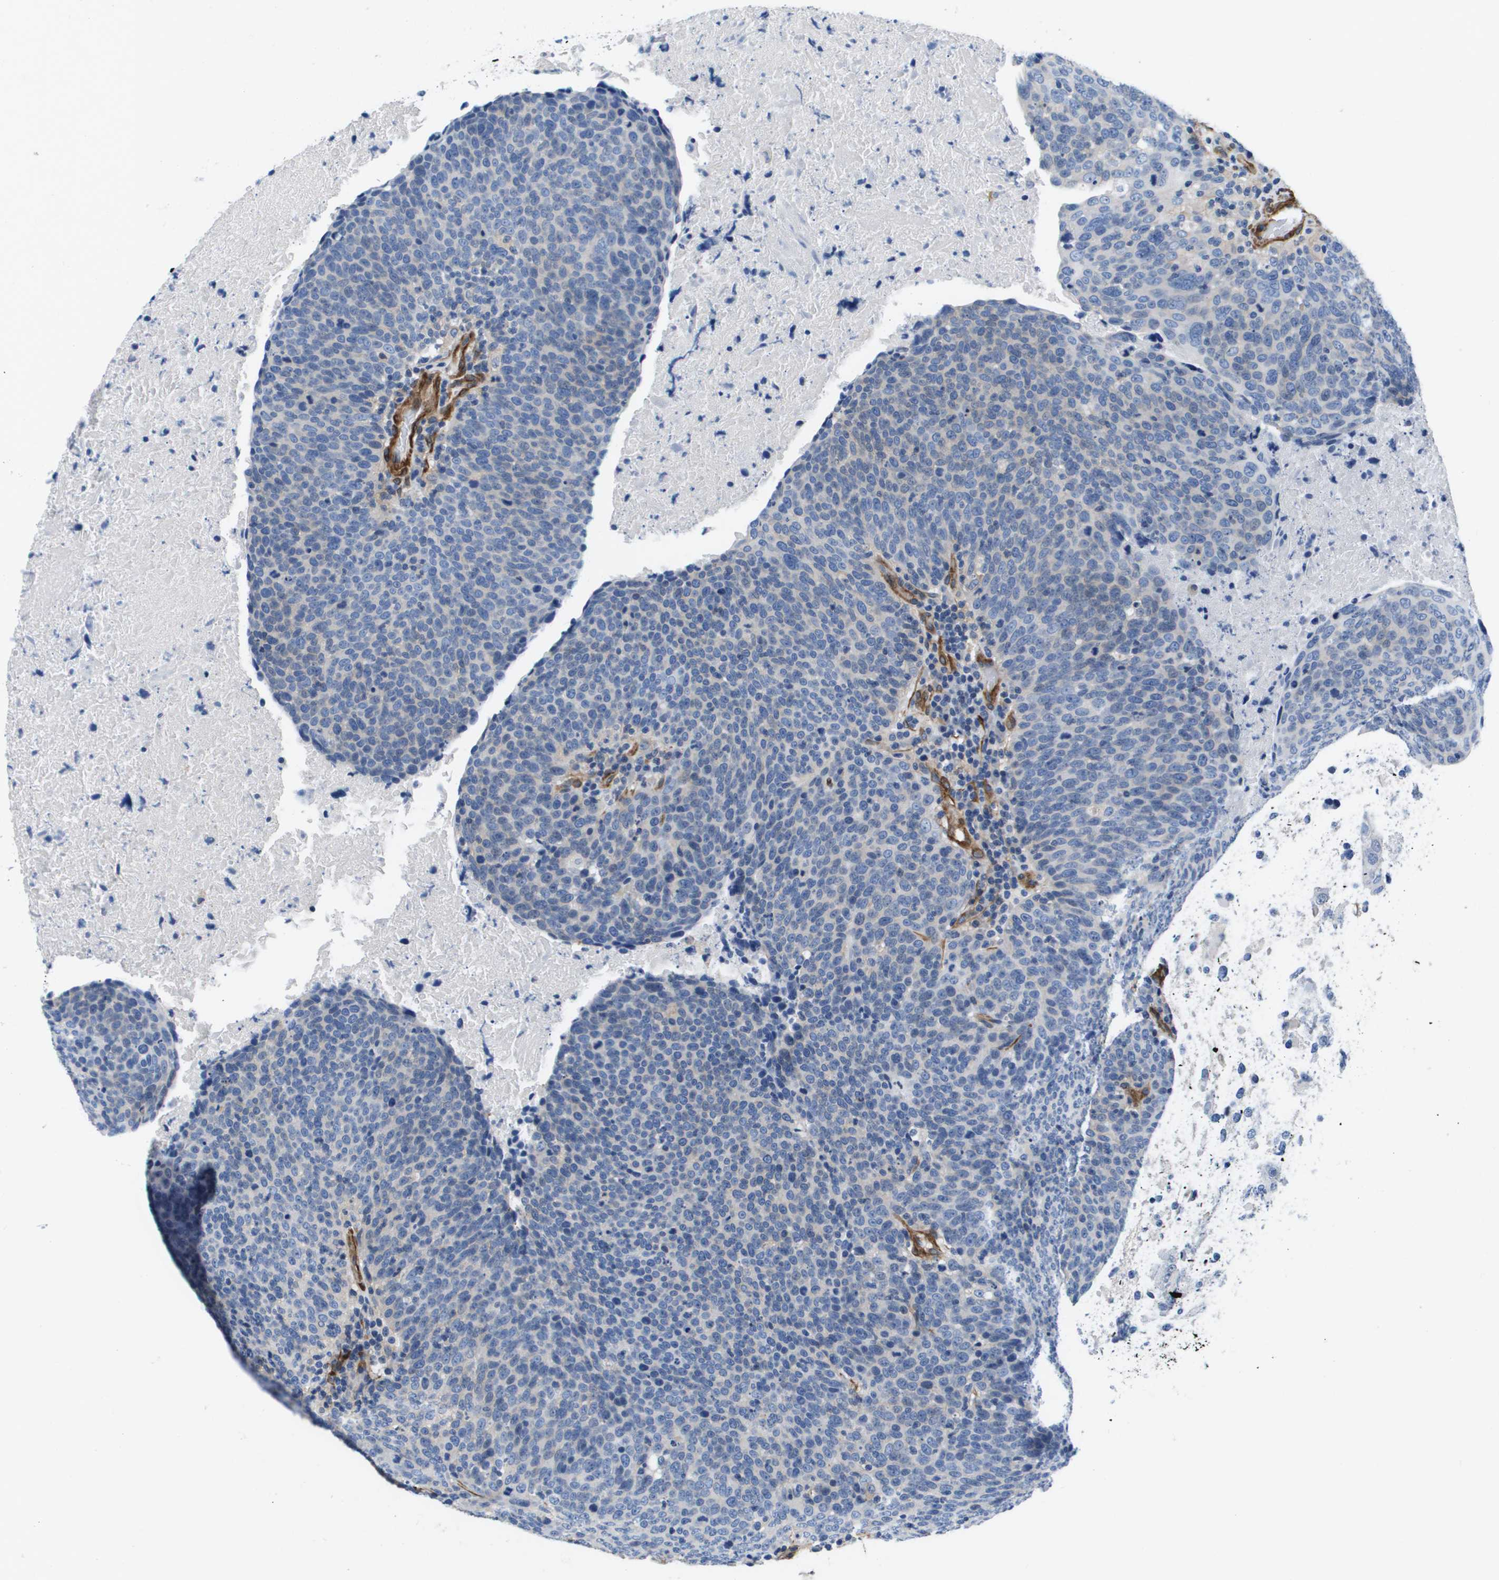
{"staining": {"intensity": "negative", "quantity": "none", "location": "none"}, "tissue": "head and neck cancer", "cell_type": "Tumor cells", "image_type": "cancer", "snomed": [{"axis": "morphology", "description": "Squamous cell carcinoma, NOS"}, {"axis": "morphology", "description": "Squamous cell carcinoma, metastatic, NOS"}, {"axis": "topography", "description": "Lymph node"}, {"axis": "topography", "description": "Head-Neck"}], "caption": "Immunohistochemical staining of human head and neck cancer (metastatic squamous cell carcinoma) exhibits no significant positivity in tumor cells.", "gene": "LPP", "patient": {"sex": "male", "age": 62}}